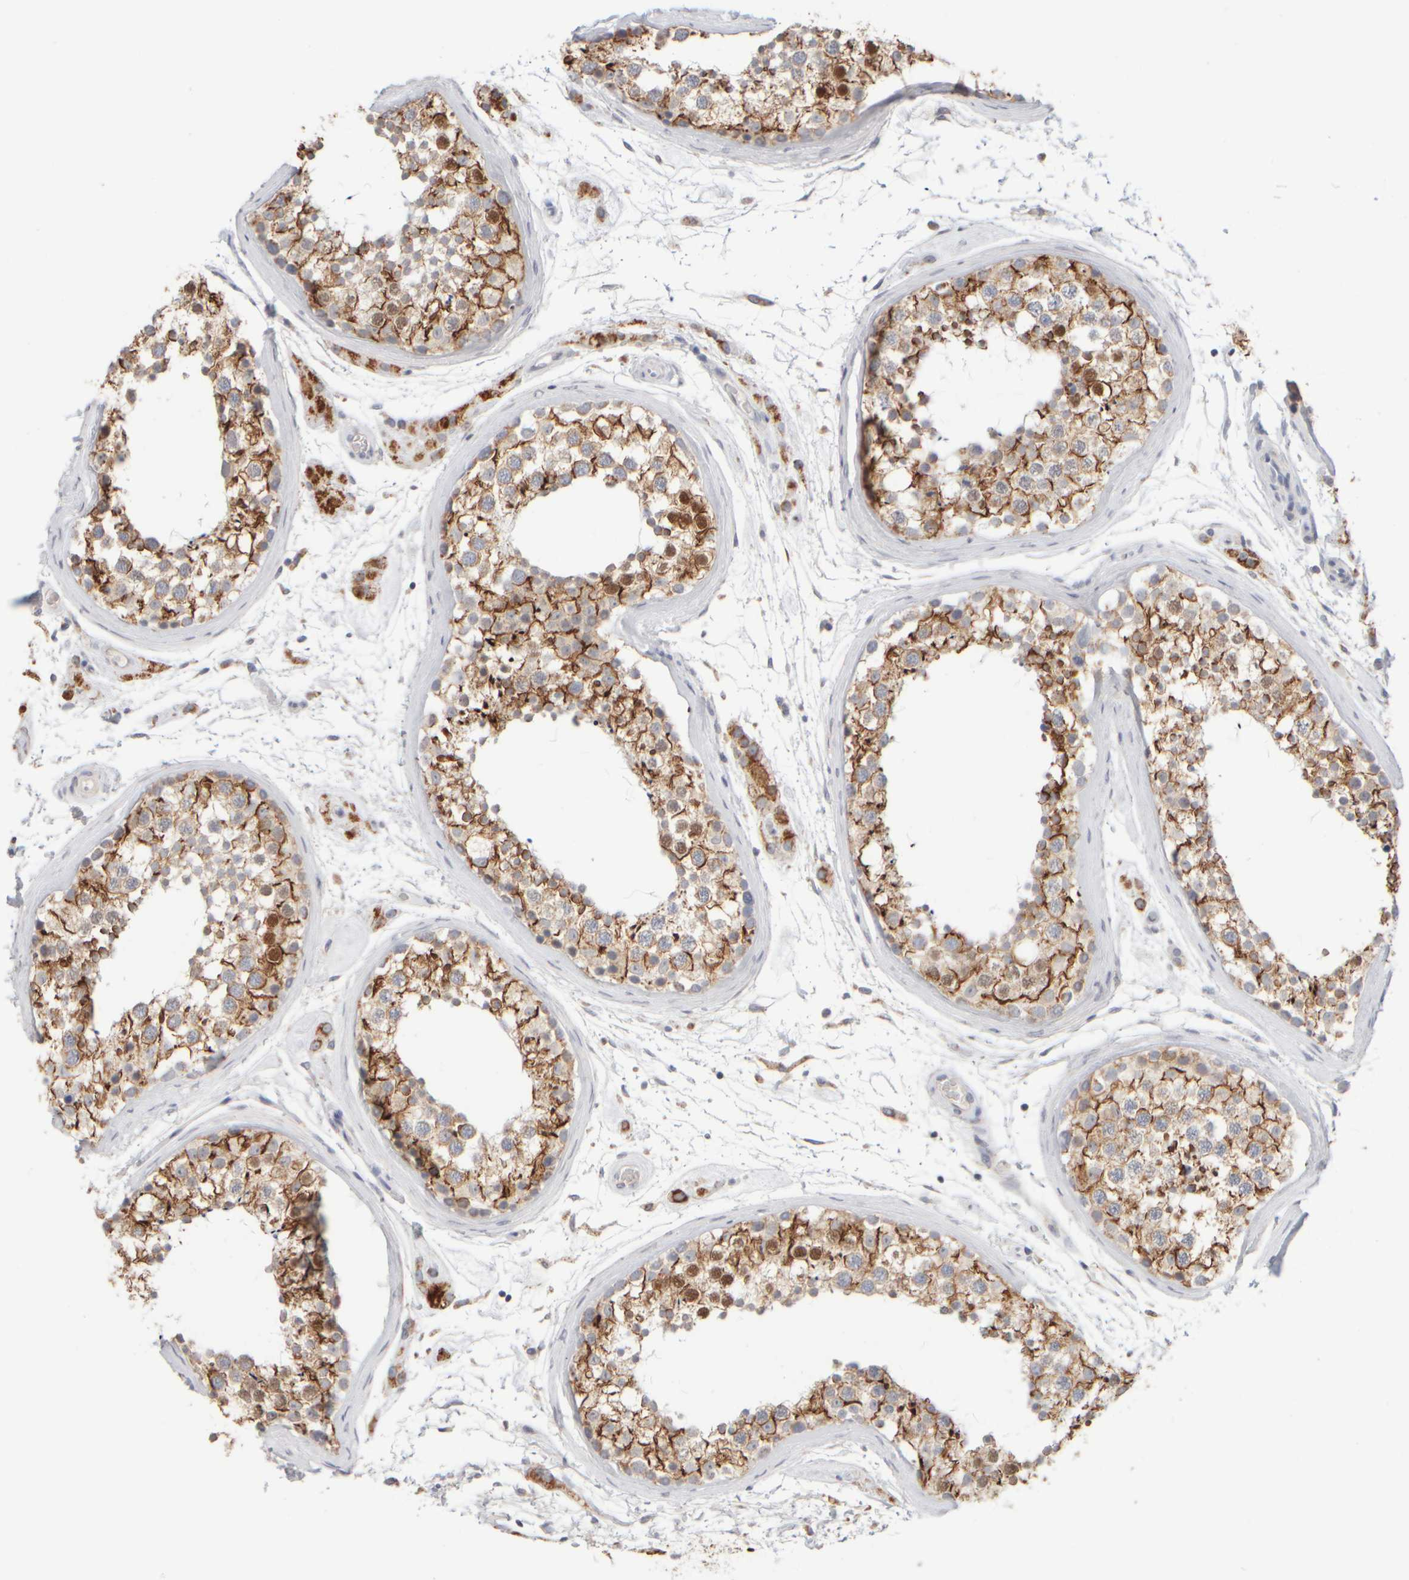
{"staining": {"intensity": "moderate", "quantity": ">75%", "location": "cytoplasmic/membranous,nuclear"}, "tissue": "testis", "cell_type": "Cells in seminiferous ducts", "image_type": "normal", "snomed": [{"axis": "morphology", "description": "Normal tissue, NOS"}, {"axis": "topography", "description": "Testis"}], "caption": "Protein expression analysis of normal testis exhibits moderate cytoplasmic/membranous,nuclear expression in about >75% of cells in seminiferous ducts. (IHC, brightfield microscopy, high magnification).", "gene": "ZNF112", "patient": {"sex": "male", "age": 46}}